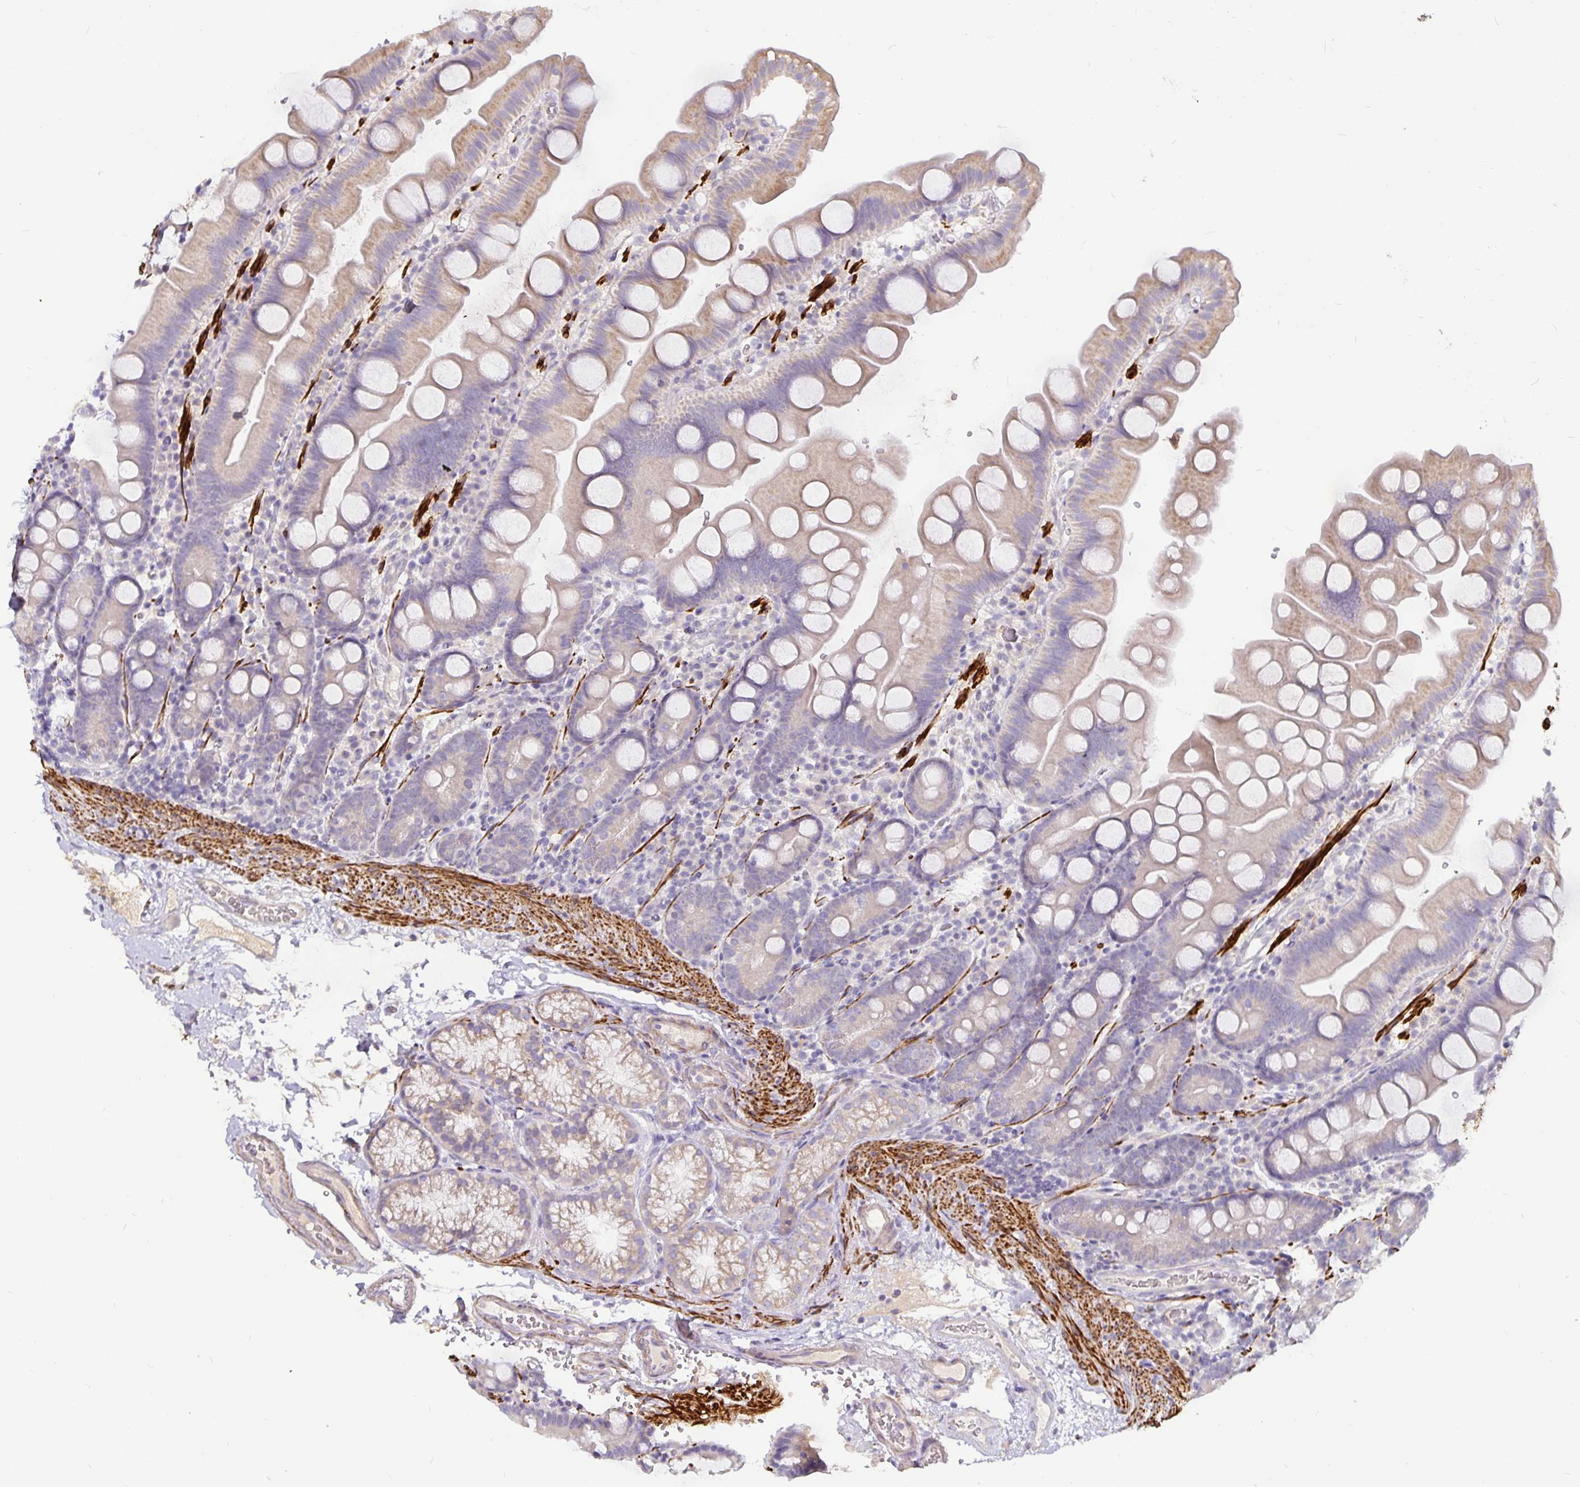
{"staining": {"intensity": "negative", "quantity": "none", "location": "none"}, "tissue": "small intestine", "cell_type": "Glandular cells", "image_type": "normal", "snomed": [{"axis": "morphology", "description": "Normal tissue, NOS"}, {"axis": "topography", "description": "Small intestine"}], "caption": "Glandular cells show no significant expression in normal small intestine. The staining was performed using DAB (3,3'-diaminobenzidine) to visualize the protein expression in brown, while the nuclei were stained in blue with hematoxylin (Magnification: 20x).", "gene": "CA12", "patient": {"sex": "female", "age": 68}}